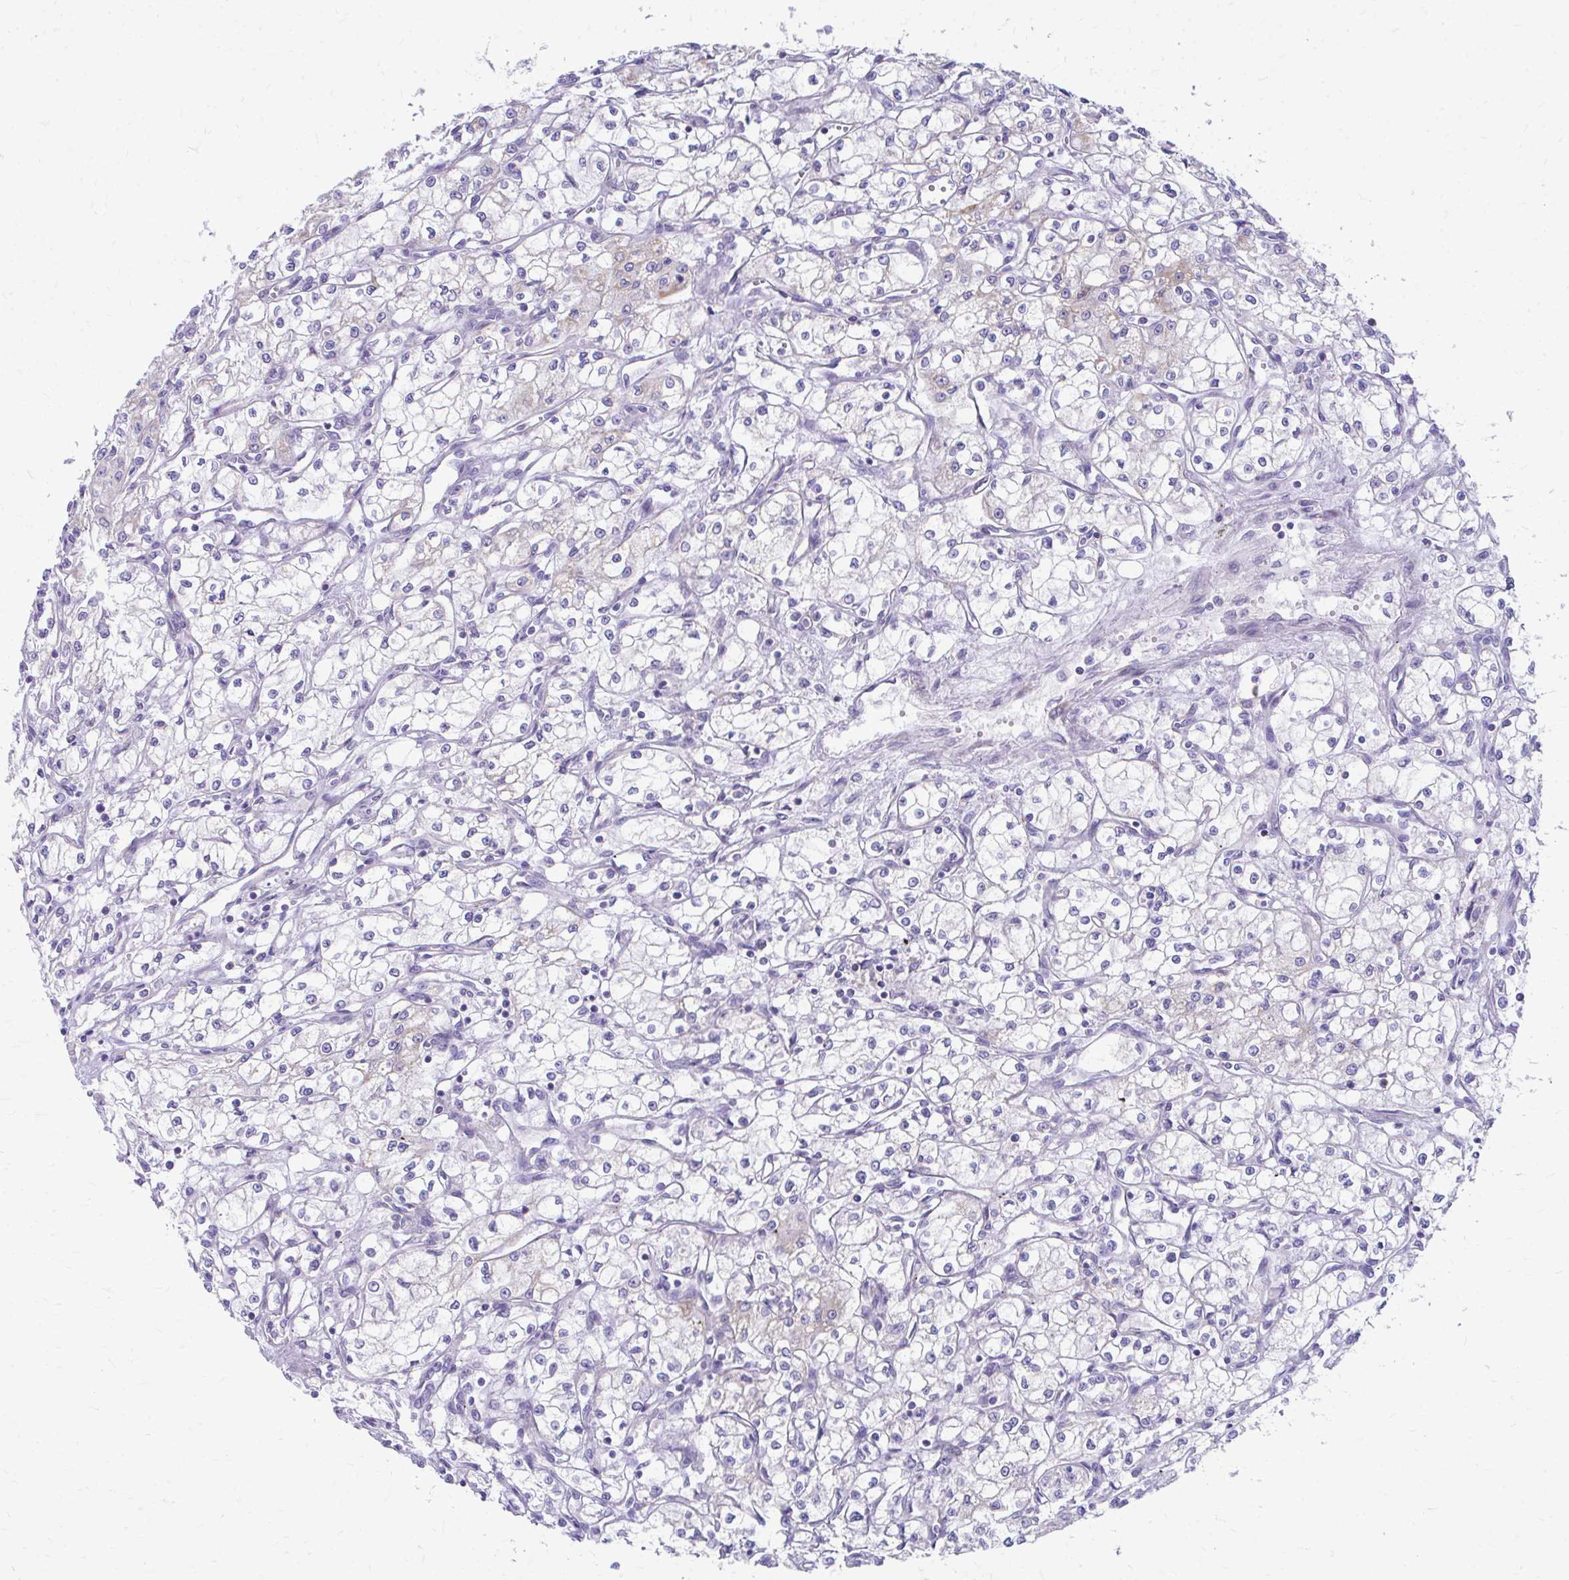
{"staining": {"intensity": "negative", "quantity": "none", "location": "none"}, "tissue": "renal cancer", "cell_type": "Tumor cells", "image_type": "cancer", "snomed": [{"axis": "morphology", "description": "Adenocarcinoma, NOS"}, {"axis": "topography", "description": "Kidney"}], "caption": "A micrograph of renal cancer stained for a protein exhibits no brown staining in tumor cells. (Immunohistochemistry (ihc), brightfield microscopy, high magnification).", "gene": "MRPL19", "patient": {"sex": "male", "age": 59}}